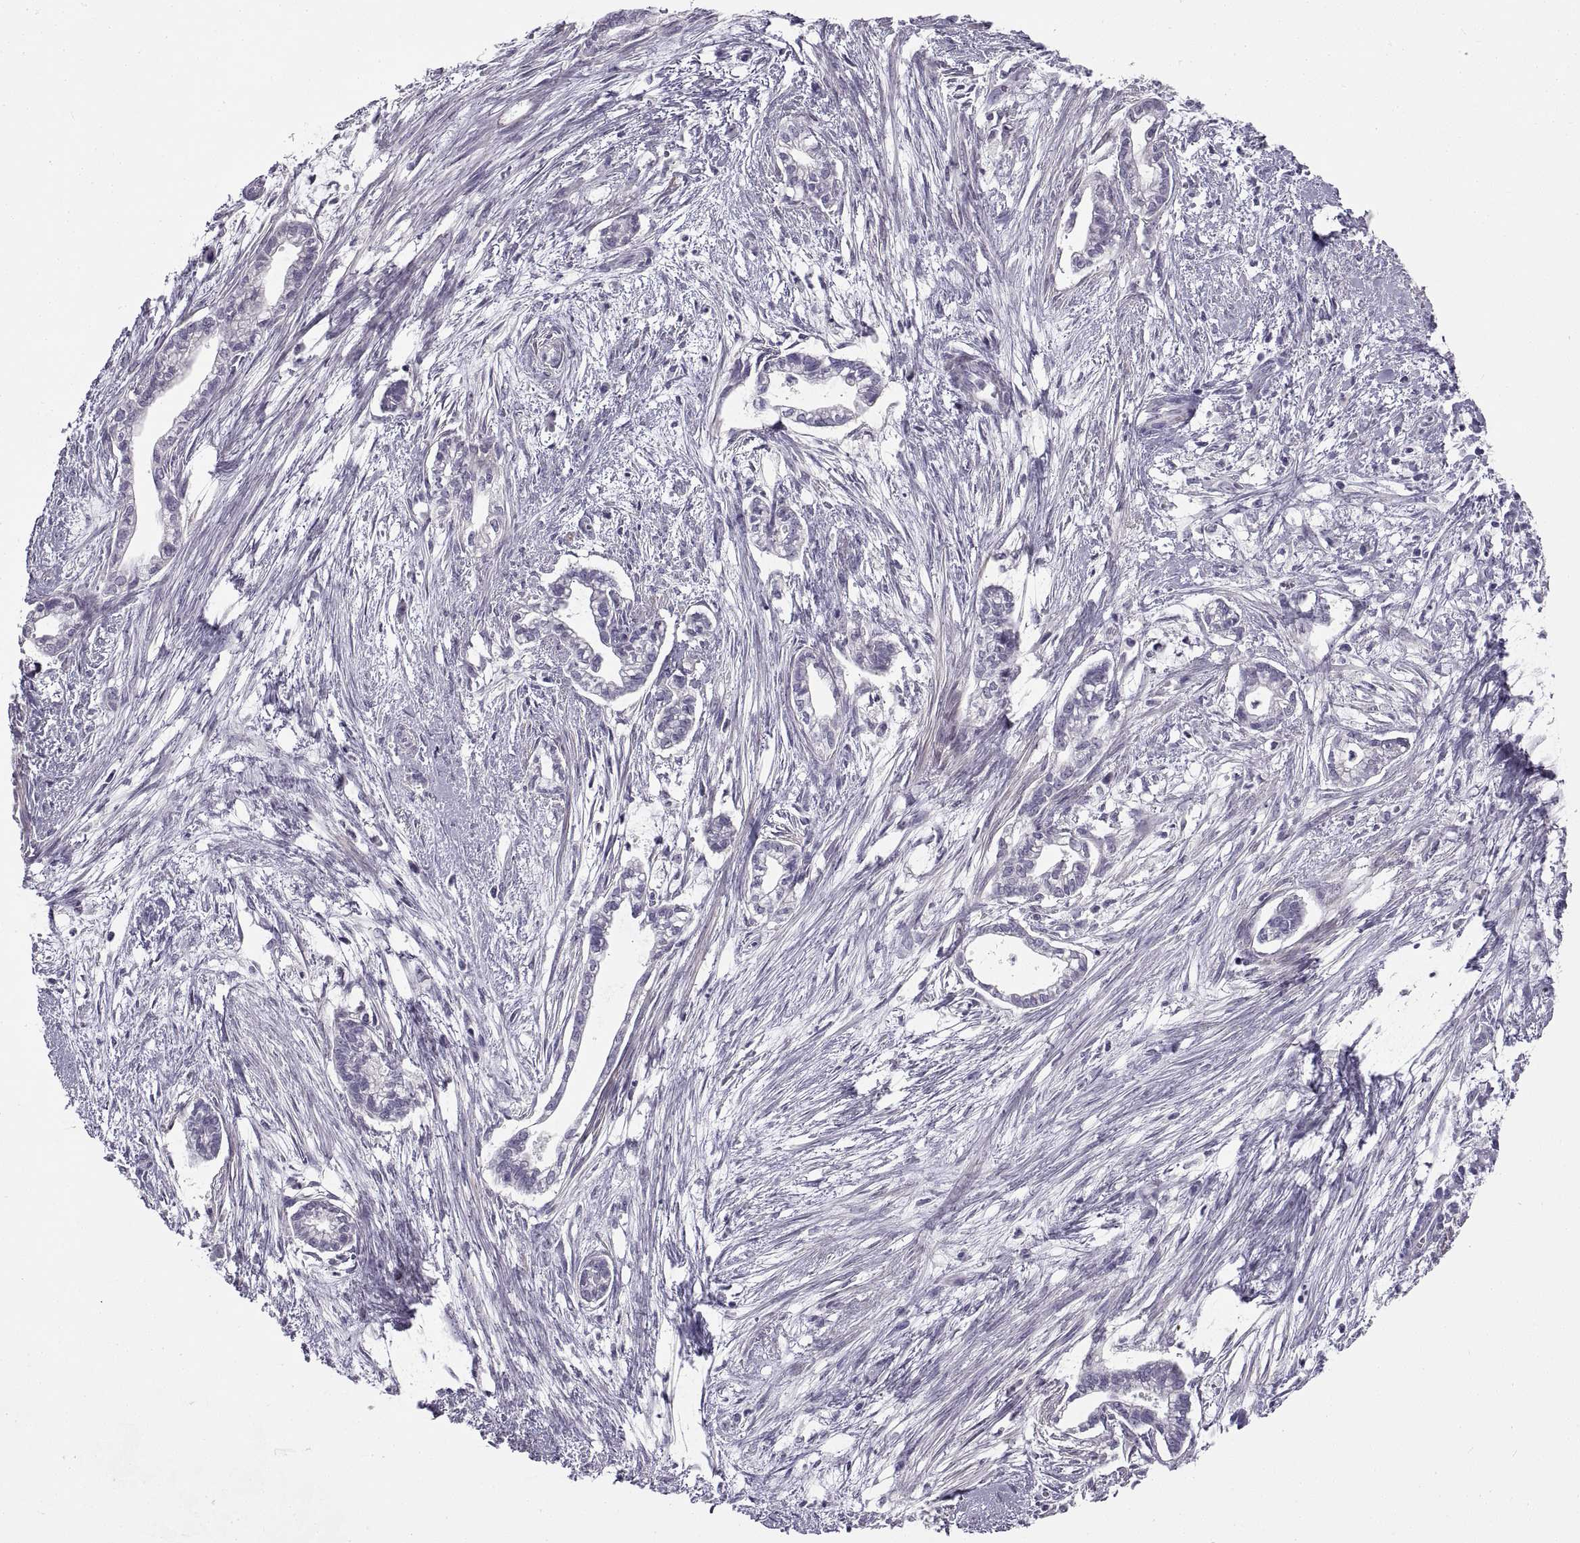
{"staining": {"intensity": "negative", "quantity": "none", "location": "none"}, "tissue": "cervical cancer", "cell_type": "Tumor cells", "image_type": "cancer", "snomed": [{"axis": "morphology", "description": "Adenocarcinoma, NOS"}, {"axis": "topography", "description": "Cervix"}], "caption": "Human adenocarcinoma (cervical) stained for a protein using immunohistochemistry (IHC) displays no staining in tumor cells.", "gene": "BSPH1", "patient": {"sex": "female", "age": 62}}